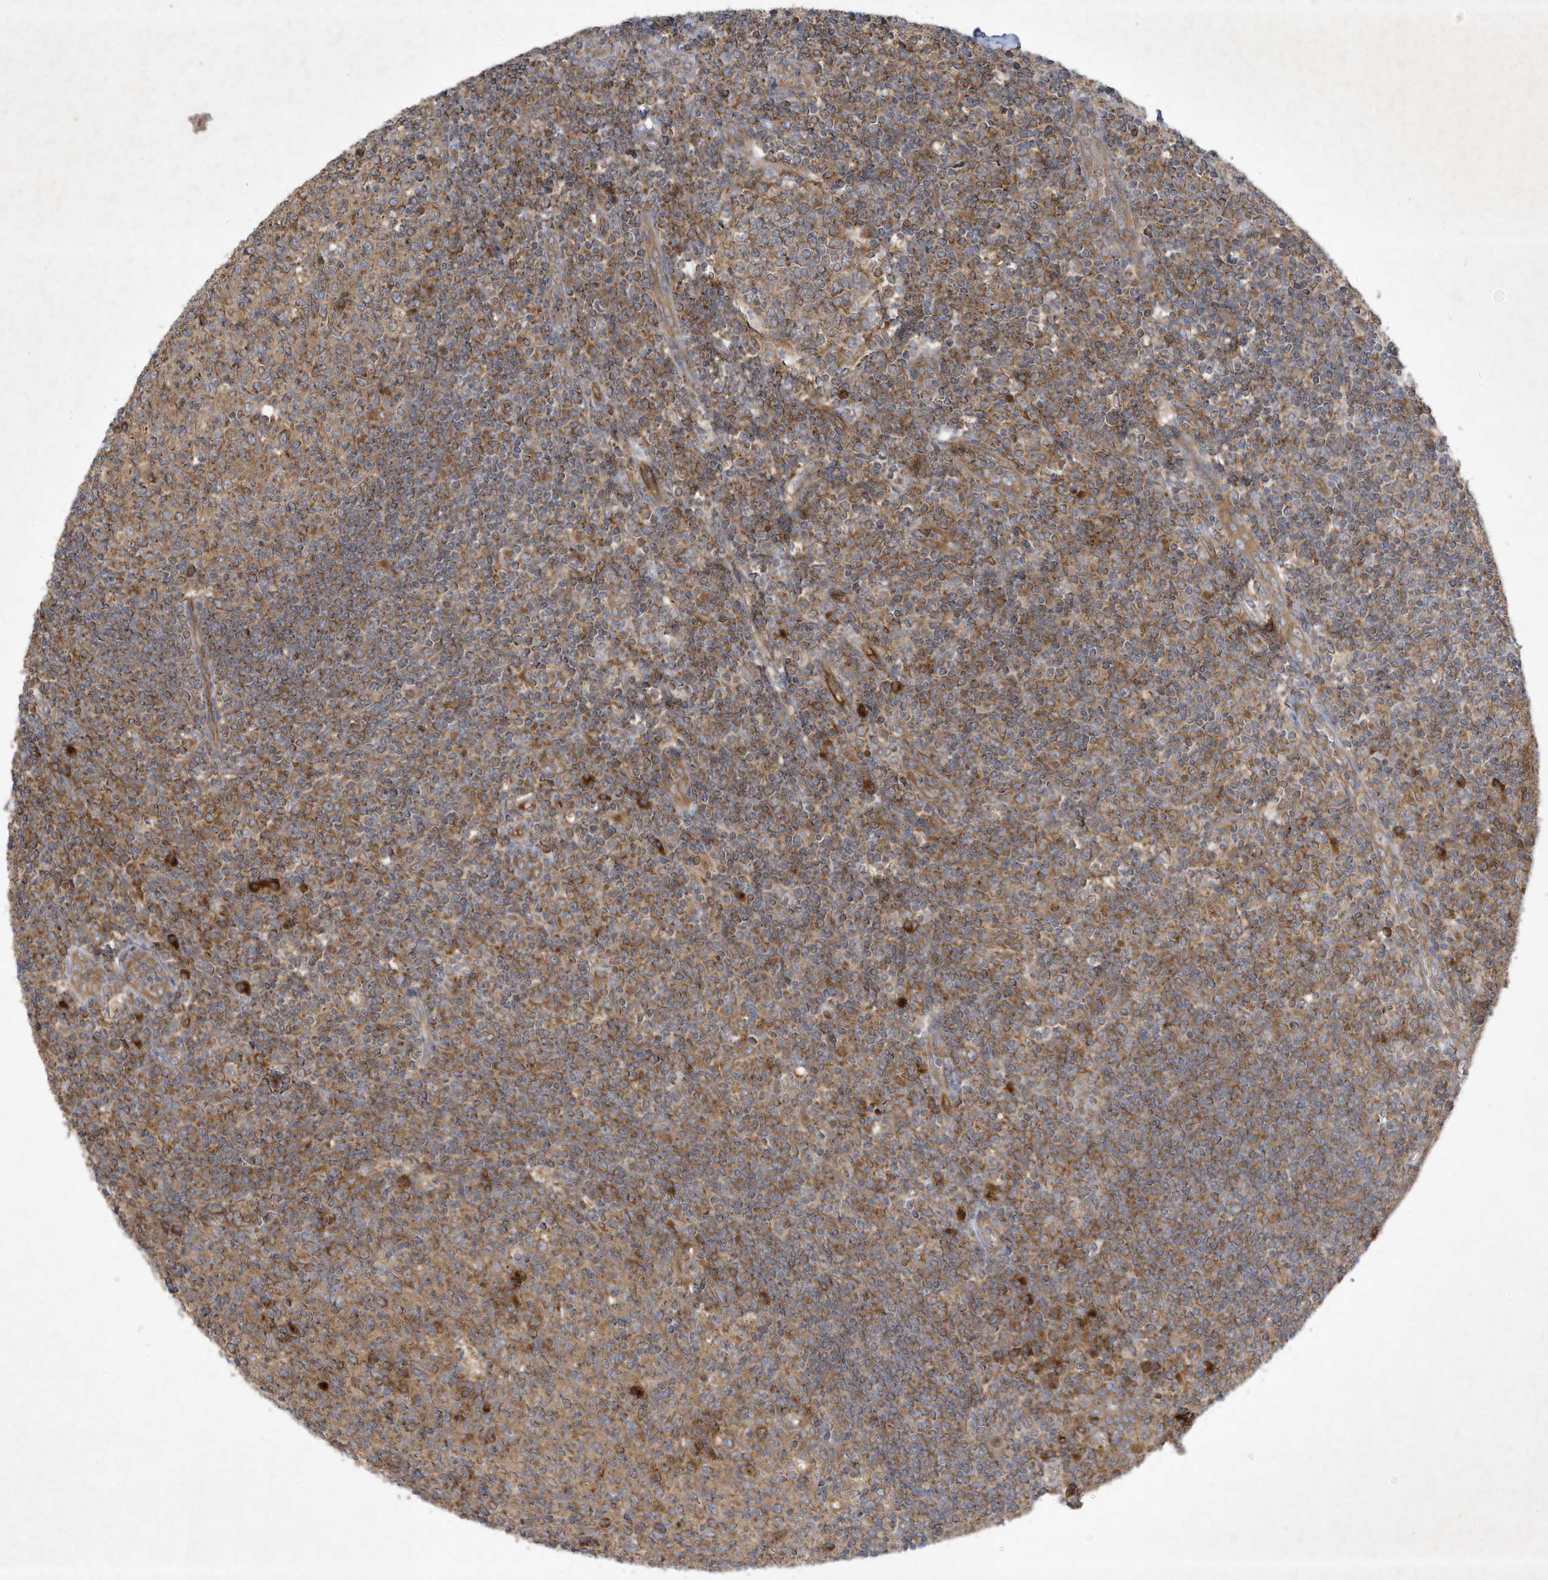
{"staining": {"intensity": "moderate", "quantity": ">75%", "location": "cytoplasmic/membranous"}, "tissue": "tonsil", "cell_type": "Germinal center cells", "image_type": "normal", "snomed": [{"axis": "morphology", "description": "Normal tissue, NOS"}, {"axis": "topography", "description": "Tonsil"}], "caption": "Tonsil stained with a protein marker exhibits moderate staining in germinal center cells.", "gene": "SYNJ2", "patient": {"sex": "female", "age": 19}}